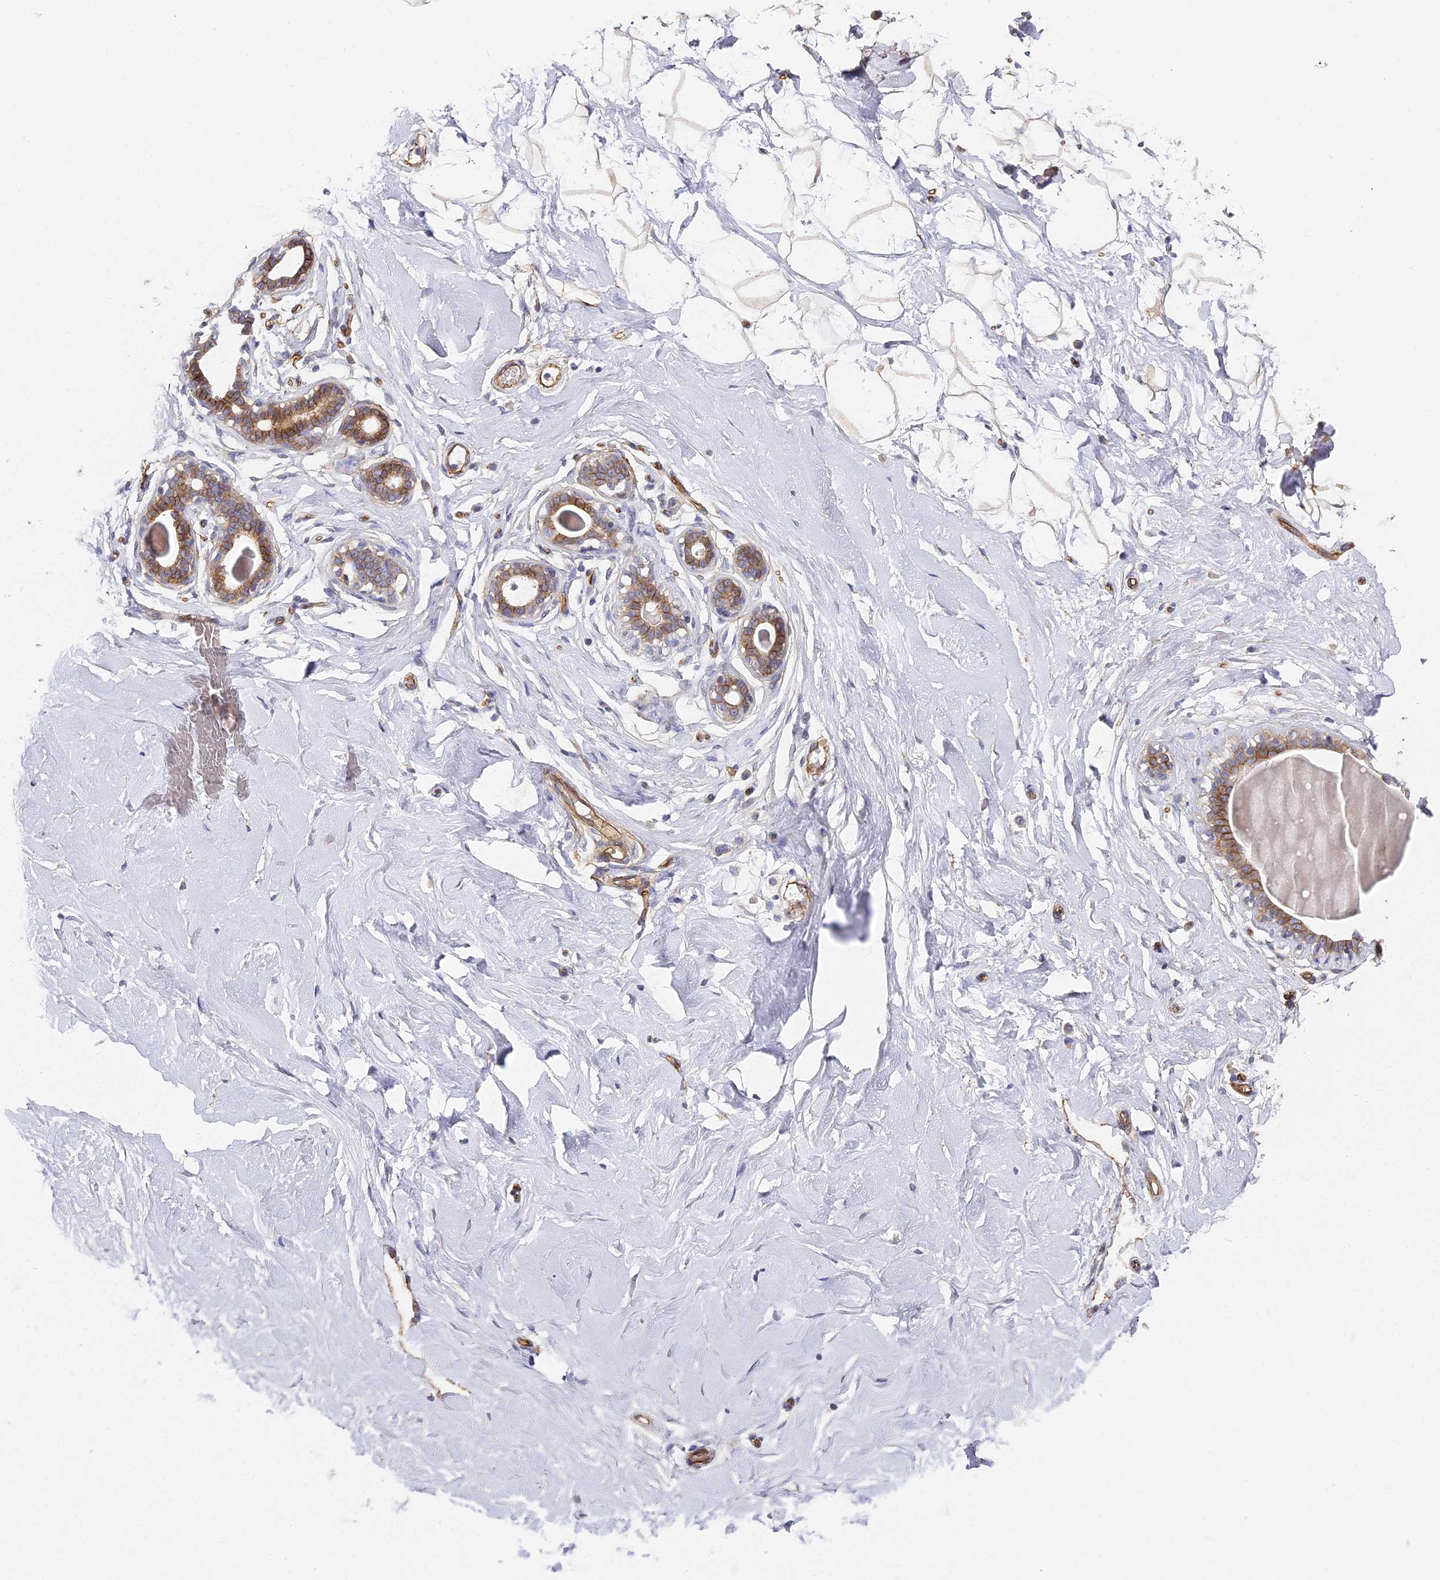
{"staining": {"intensity": "negative", "quantity": "none", "location": "none"}, "tissue": "breast", "cell_type": "Adipocytes", "image_type": "normal", "snomed": [{"axis": "morphology", "description": "Normal tissue, NOS"}, {"axis": "morphology", "description": "Adenoma, NOS"}, {"axis": "topography", "description": "Breast"}], "caption": "Immunohistochemistry (IHC) of unremarkable breast displays no positivity in adipocytes. (DAB (3,3'-diaminobenzidine) immunohistochemistry (IHC) with hematoxylin counter stain).", "gene": "CCDC30", "patient": {"sex": "female", "age": 23}}